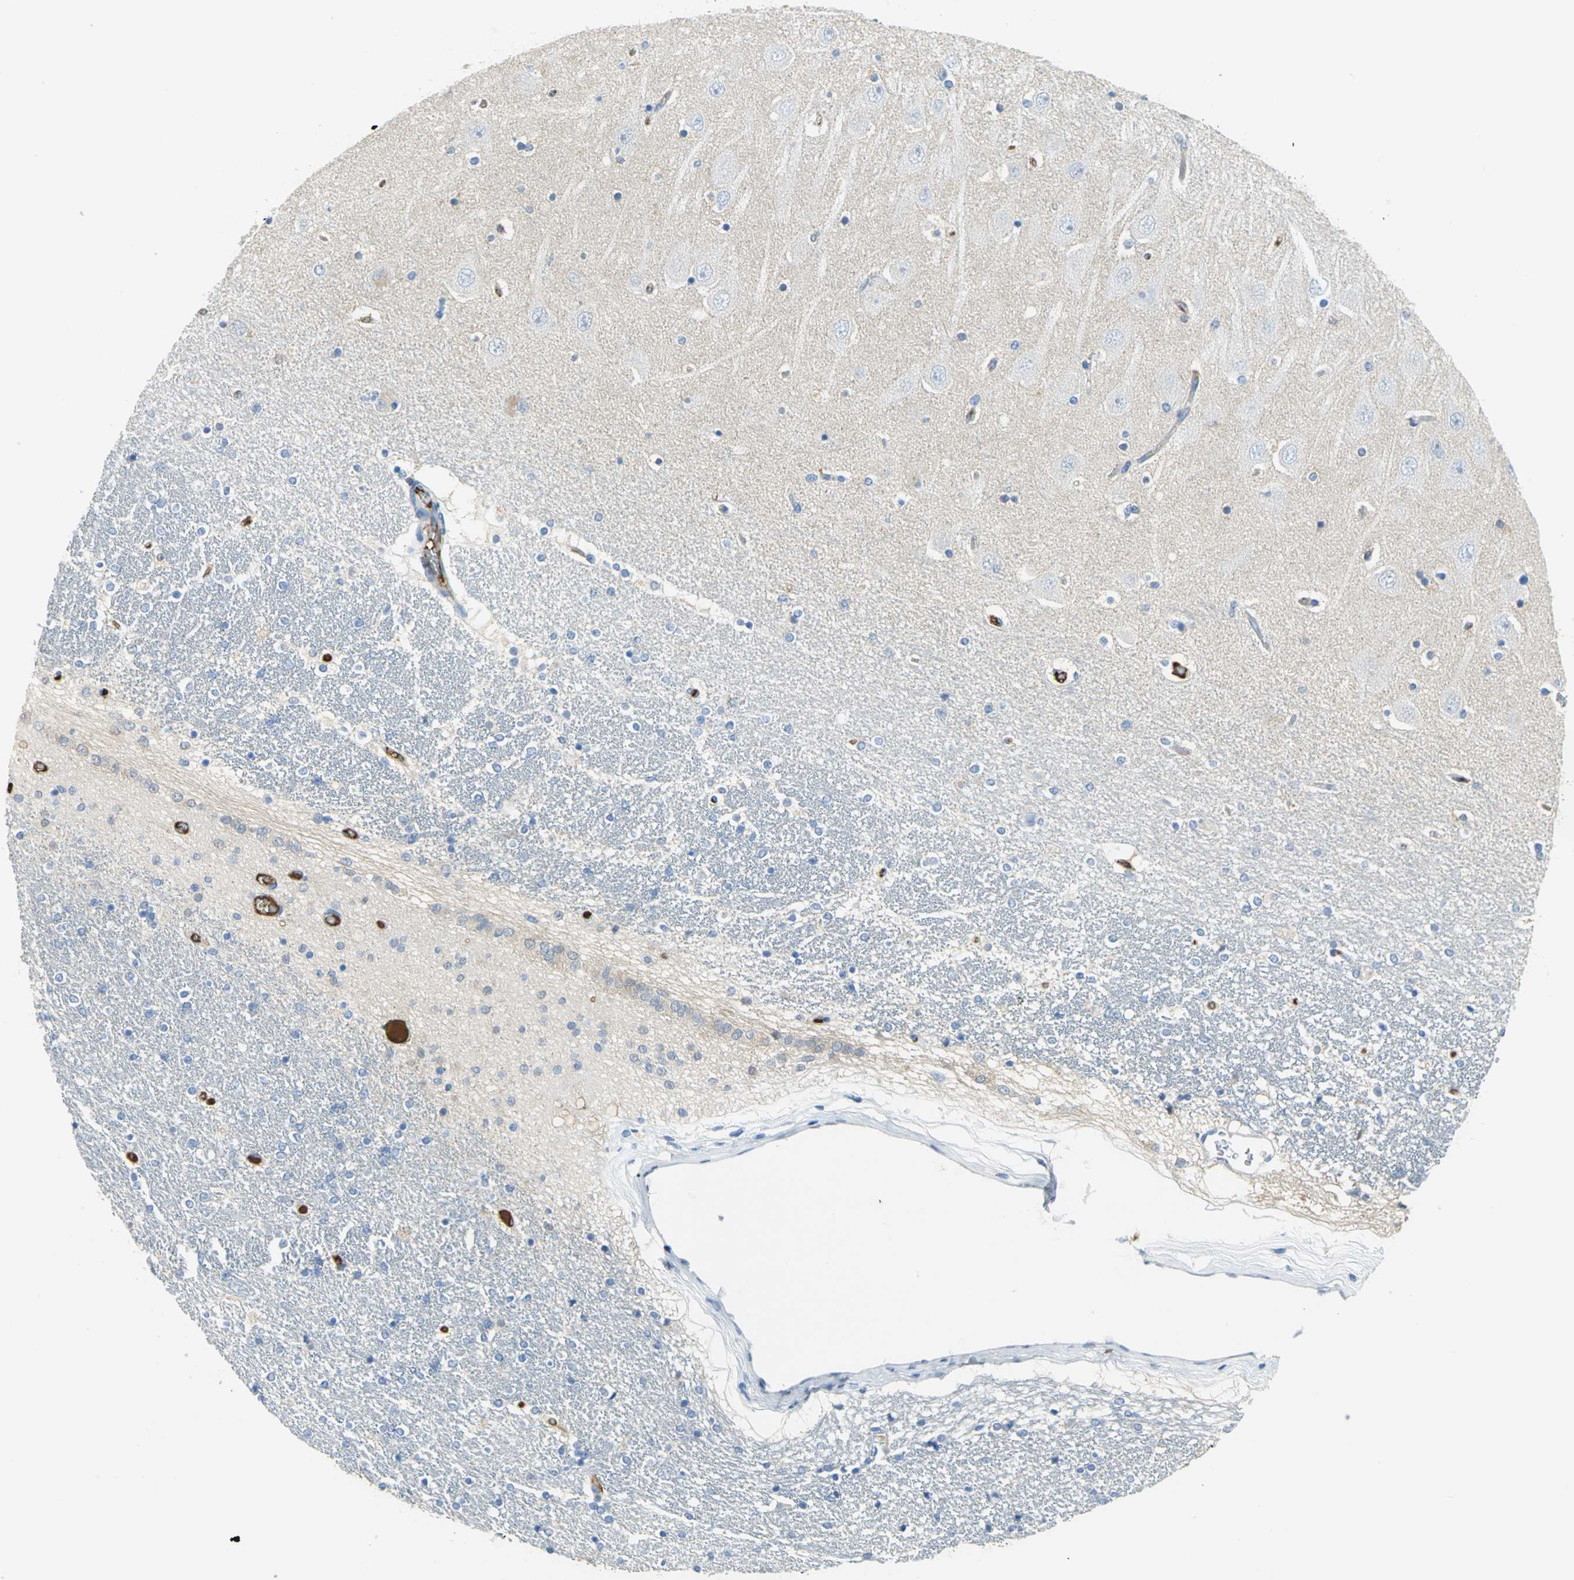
{"staining": {"intensity": "negative", "quantity": "none", "location": "none"}, "tissue": "hippocampus", "cell_type": "Glial cells", "image_type": "normal", "snomed": [{"axis": "morphology", "description": "Normal tissue, NOS"}, {"axis": "topography", "description": "Hippocampus"}], "caption": "This is an IHC histopathology image of benign human hippocampus. There is no staining in glial cells.", "gene": "GYG2", "patient": {"sex": "female", "age": 54}}